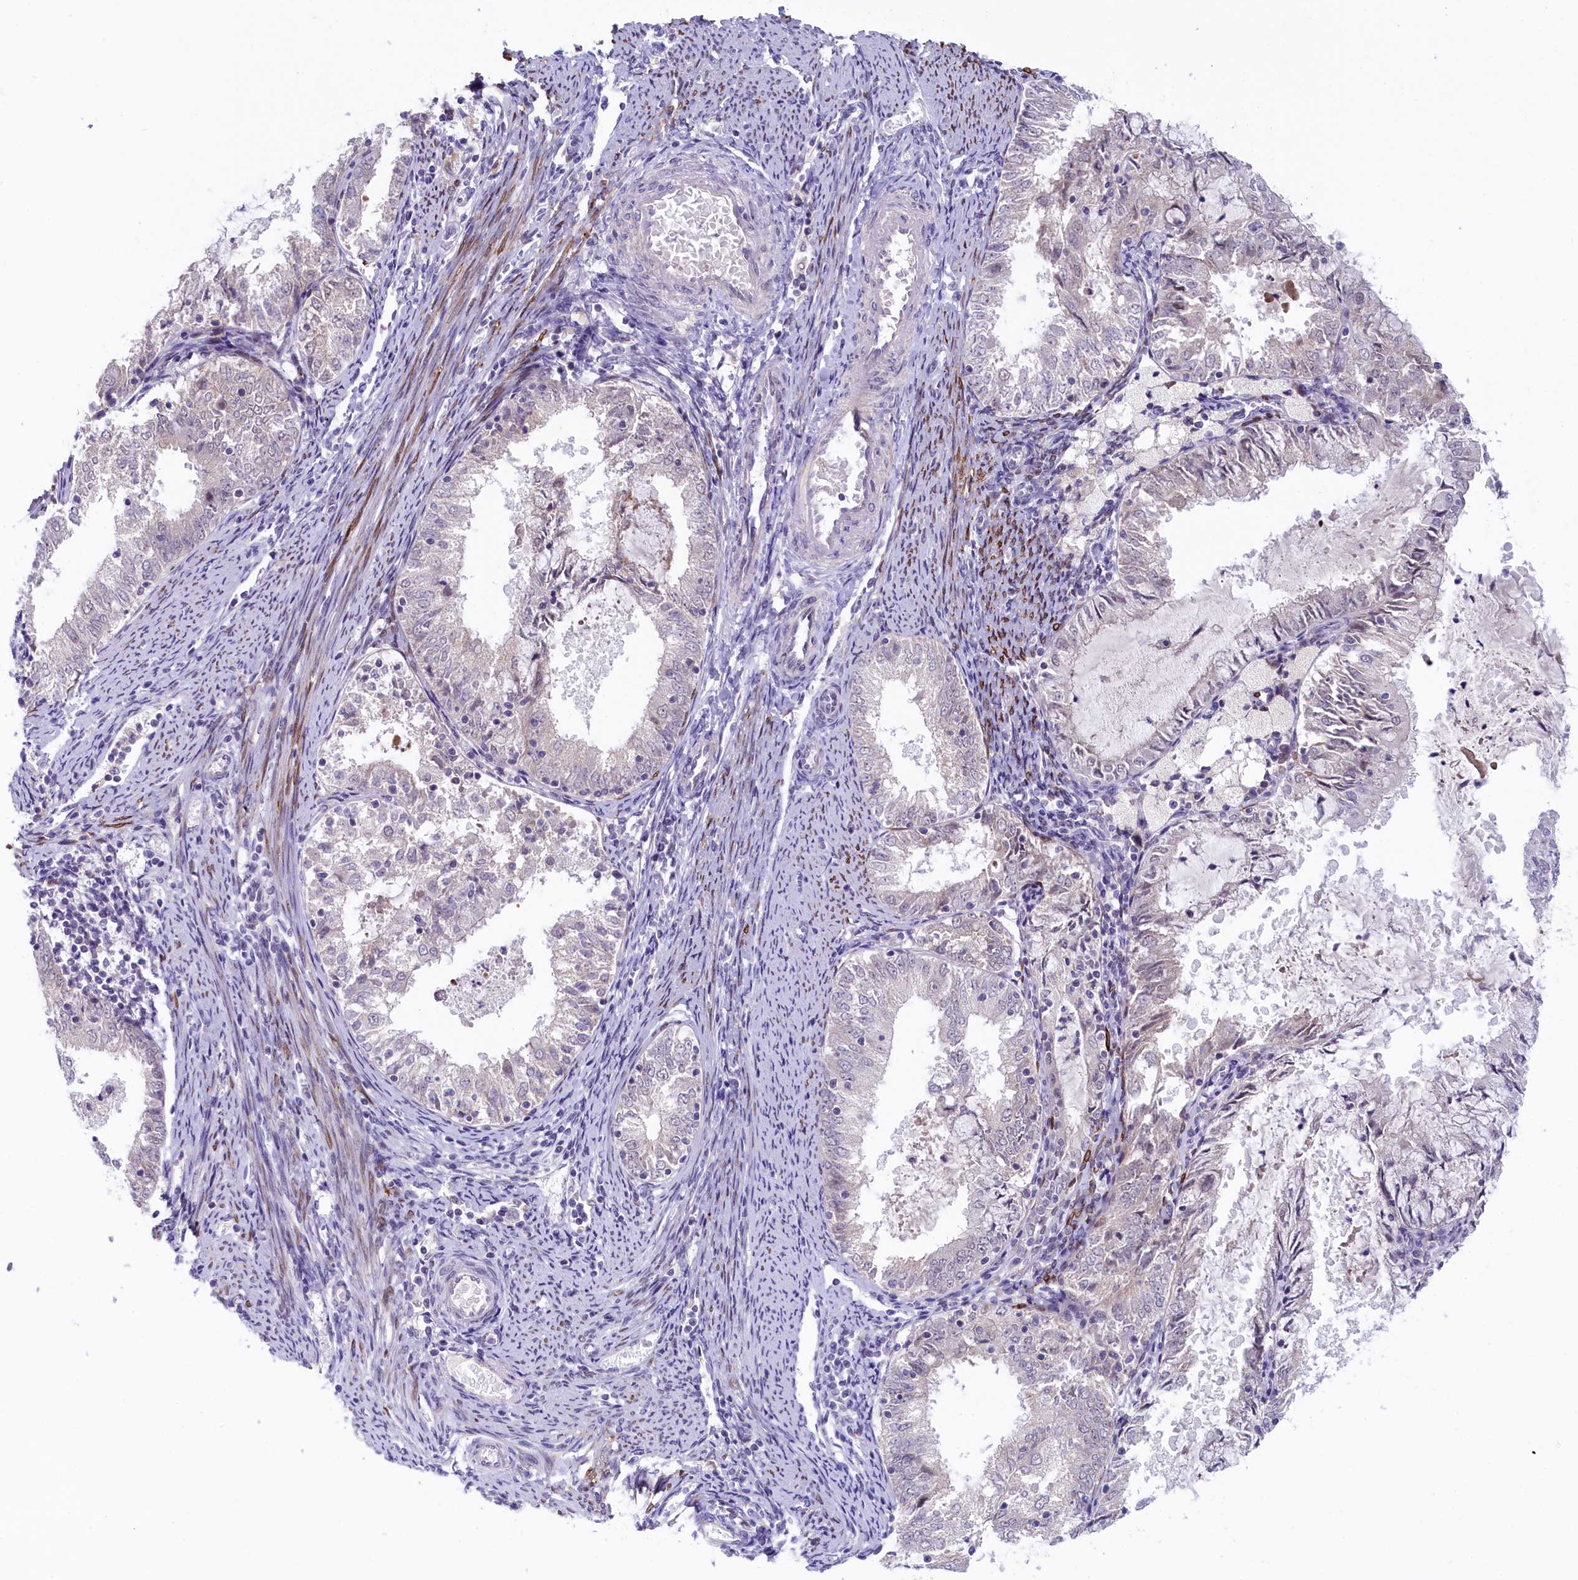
{"staining": {"intensity": "weak", "quantity": "<25%", "location": "nuclear"}, "tissue": "endometrial cancer", "cell_type": "Tumor cells", "image_type": "cancer", "snomed": [{"axis": "morphology", "description": "Adenocarcinoma, NOS"}, {"axis": "topography", "description": "Endometrium"}], "caption": "IHC of endometrial cancer (adenocarcinoma) displays no positivity in tumor cells.", "gene": "CRAMP1", "patient": {"sex": "female", "age": 57}}